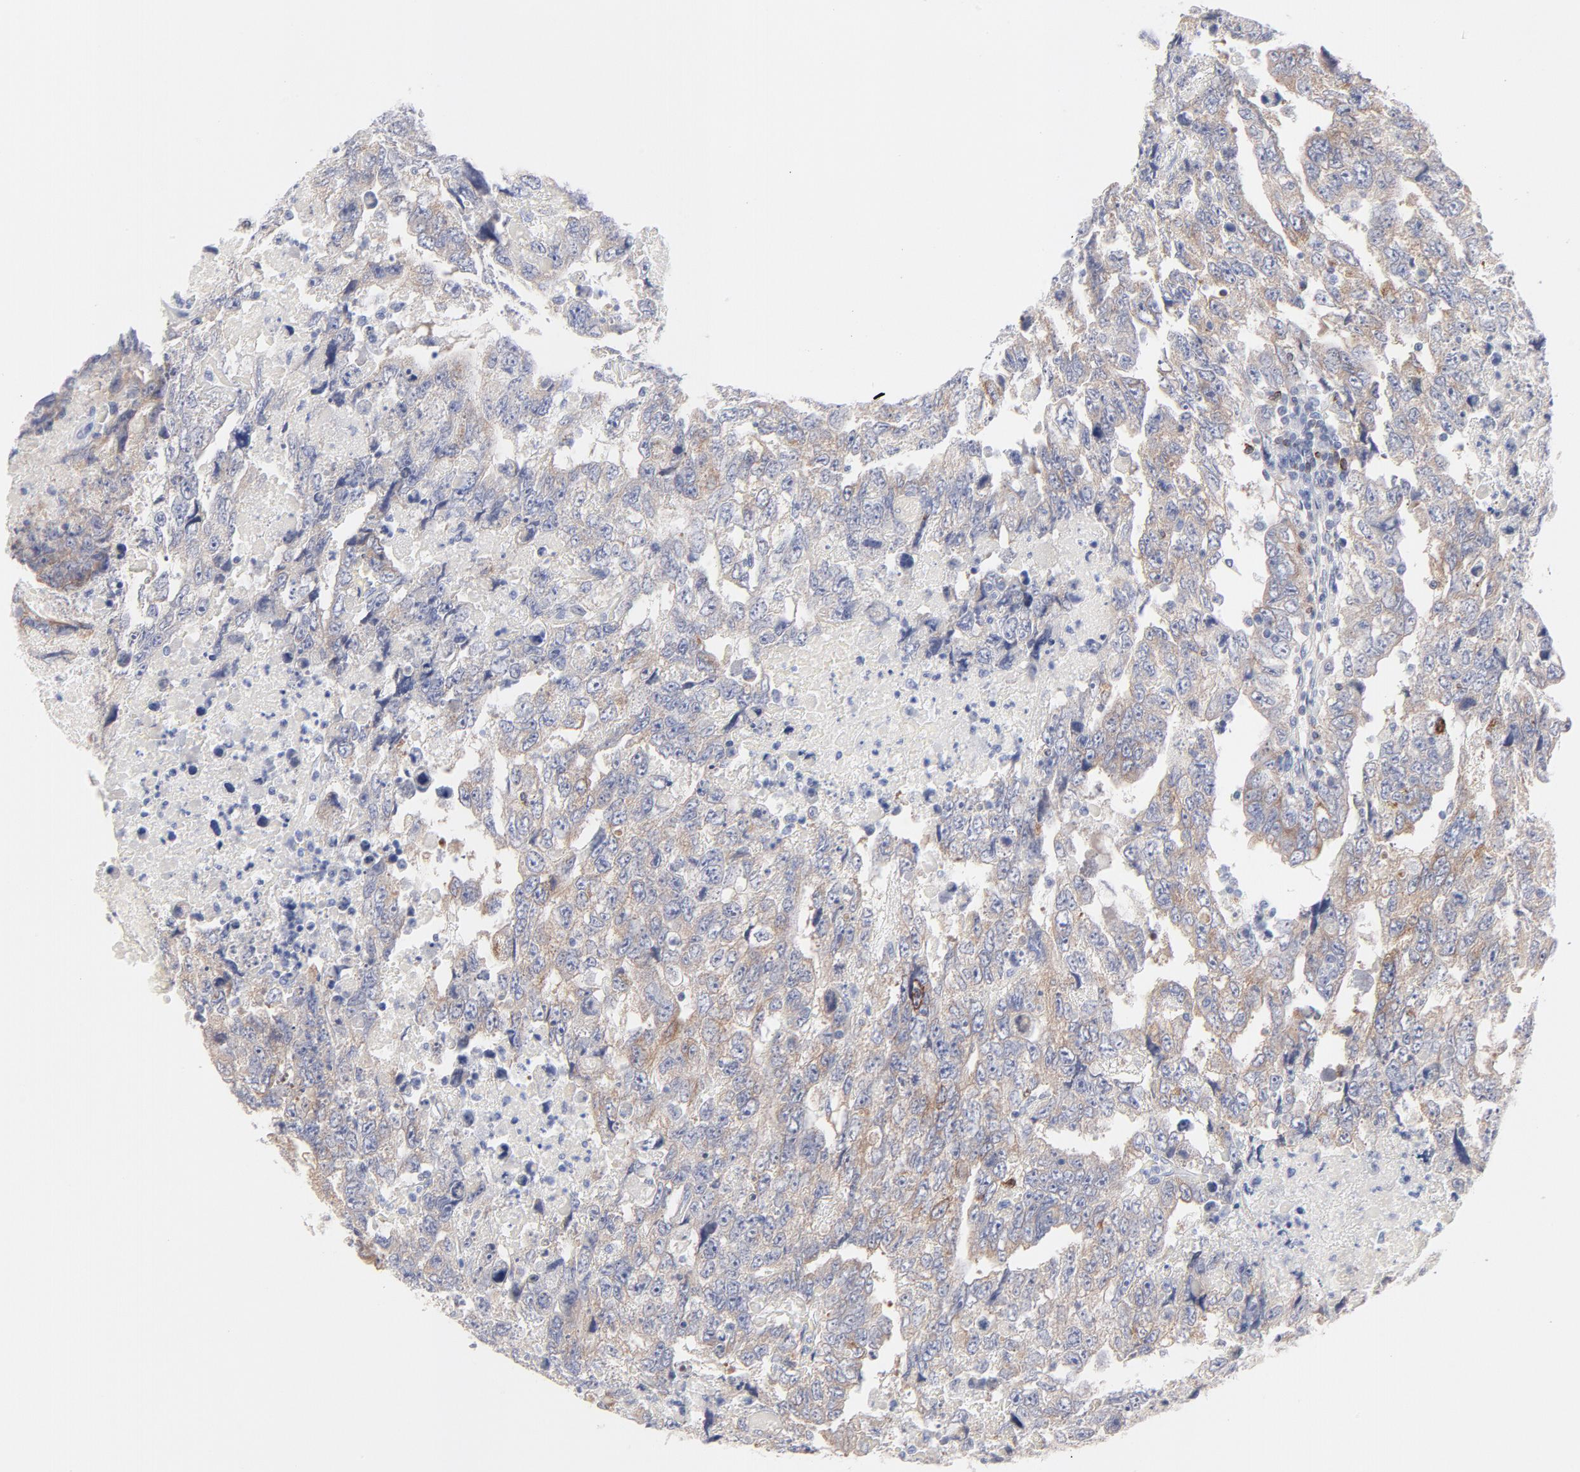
{"staining": {"intensity": "weak", "quantity": ">75%", "location": "cytoplasmic/membranous"}, "tissue": "testis cancer", "cell_type": "Tumor cells", "image_type": "cancer", "snomed": [{"axis": "morphology", "description": "Carcinoma, Embryonal, NOS"}, {"axis": "topography", "description": "Testis"}], "caption": "About >75% of tumor cells in testis embryonal carcinoma display weak cytoplasmic/membranous protein positivity as visualized by brown immunohistochemical staining.", "gene": "MID1", "patient": {"sex": "male", "age": 36}}